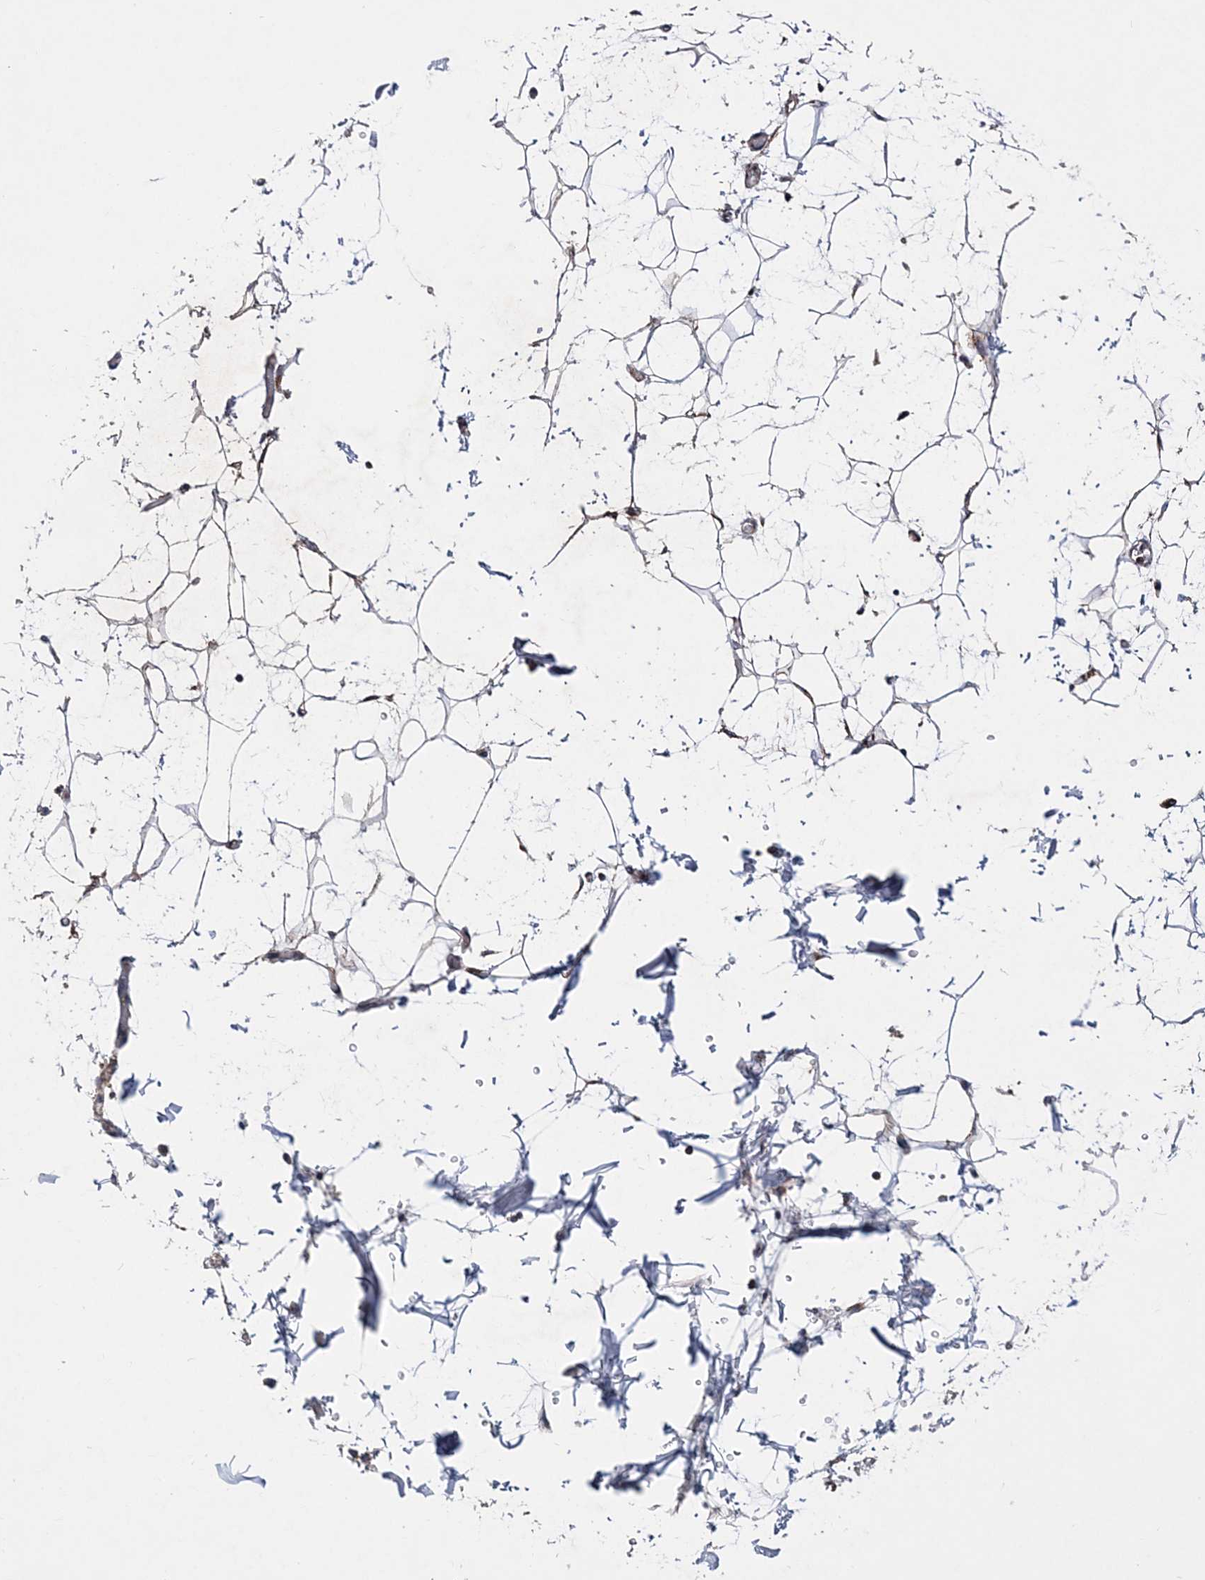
{"staining": {"intensity": "negative", "quantity": "none", "location": "none"}, "tissue": "adipose tissue", "cell_type": "Adipocytes", "image_type": "normal", "snomed": [{"axis": "morphology", "description": "Normal tissue, NOS"}, {"axis": "topography", "description": "Soft tissue"}], "caption": "This is an immunohistochemistry image of benign adipose tissue. There is no expression in adipocytes.", "gene": "NGLY1", "patient": {"sex": "male", "age": 72}}